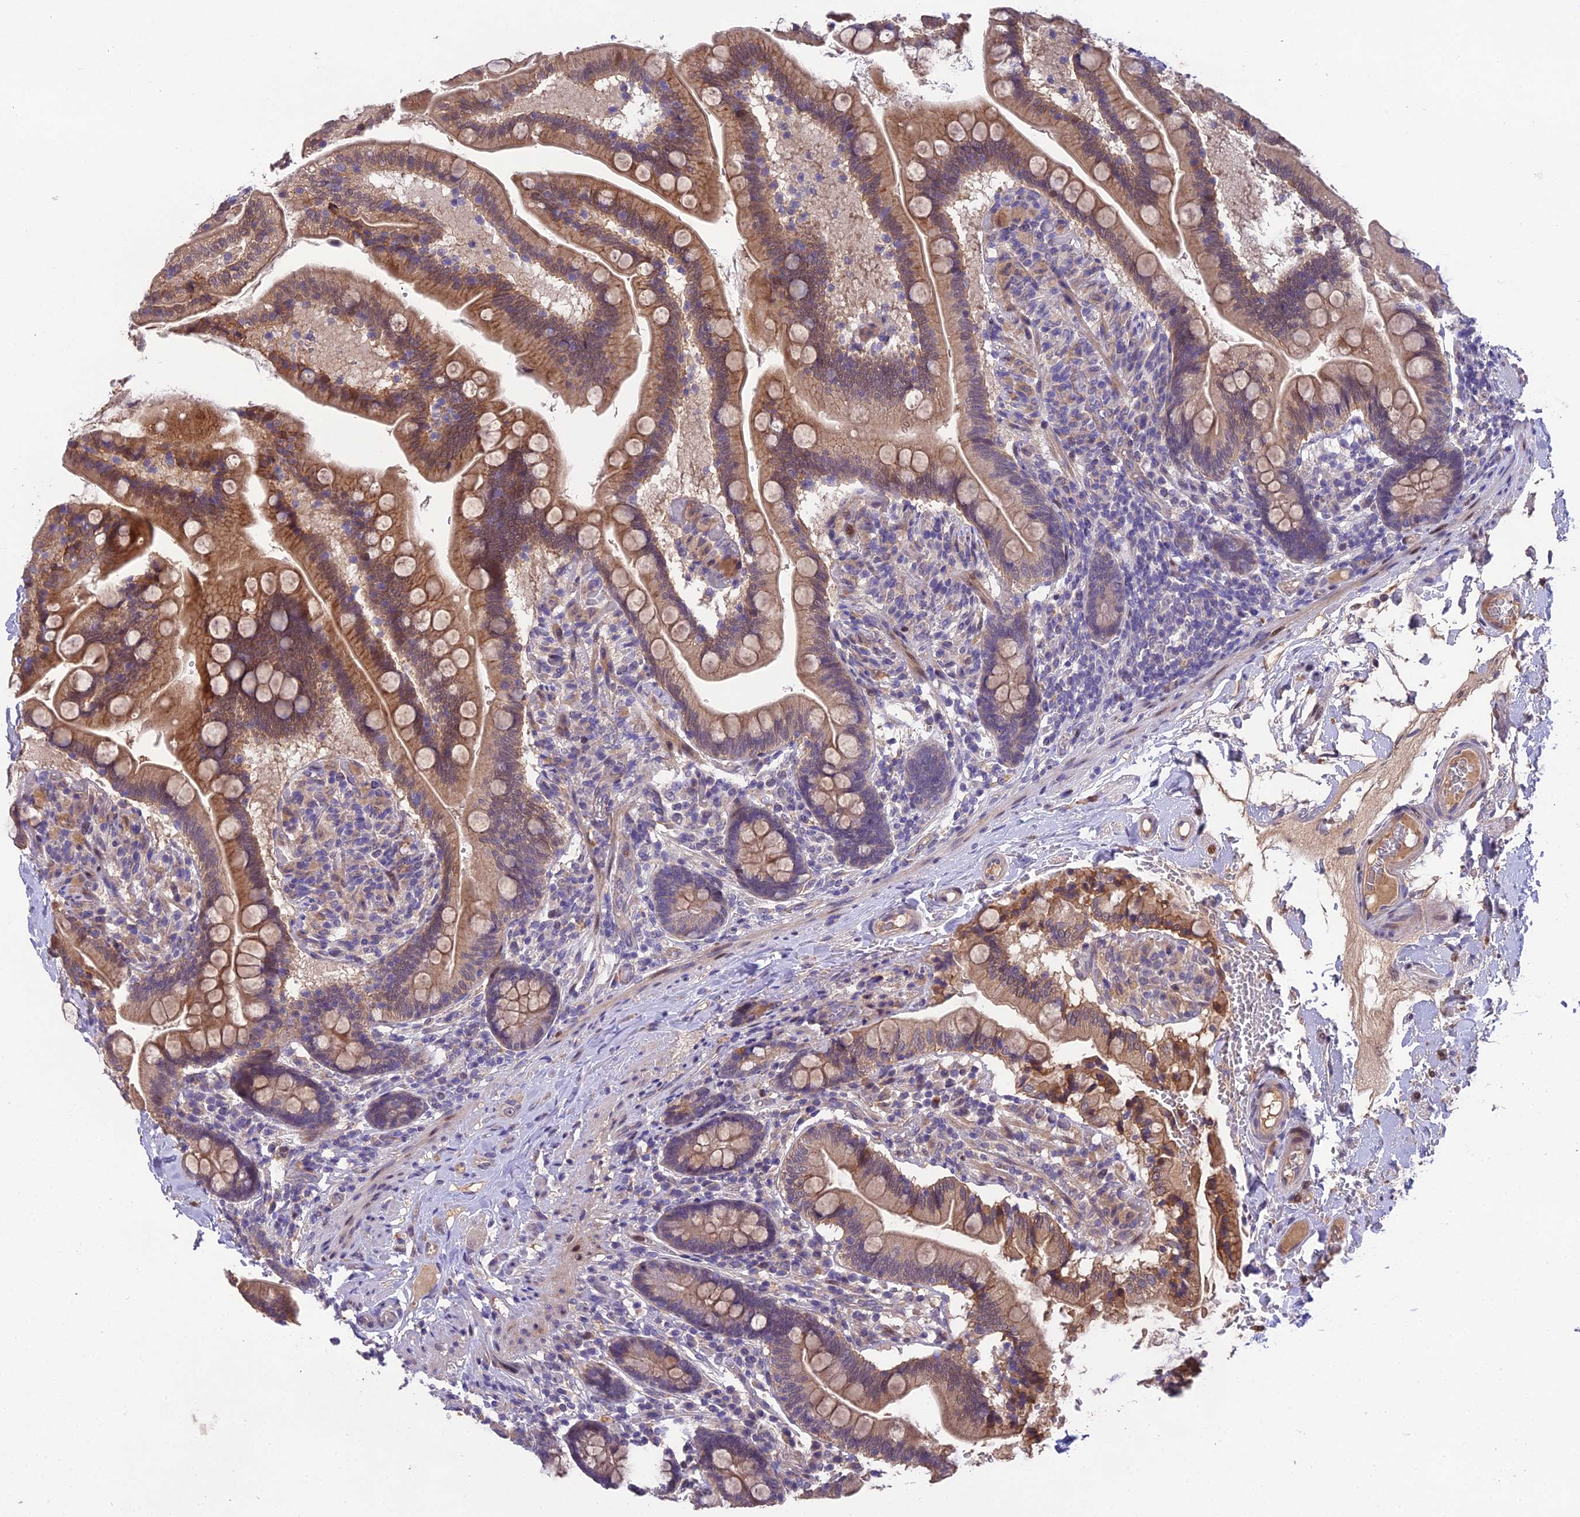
{"staining": {"intensity": "moderate", "quantity": ">75%", "location": "cytoplasmic/membranous"}, "tissue": "small intestine", "cell_type": "Glandular cells", "image_type": "normal", "snomed": [{"axis": "morphology", "description": "Normal tissue, NOS"}, {"axis": "topography", "description": "Small intestine"}], "caption": "A brown stain highlights moderate cytoplasmic/membranous positivity of a protein in glandular cells of benign human small intestine. The protein is stained brown, and the nuclei are stained in blue (DAB IHC with brightfield microscopy, high magnification).", "gene": "PUS10", "patient": {"sex": "female", "age": 64}}